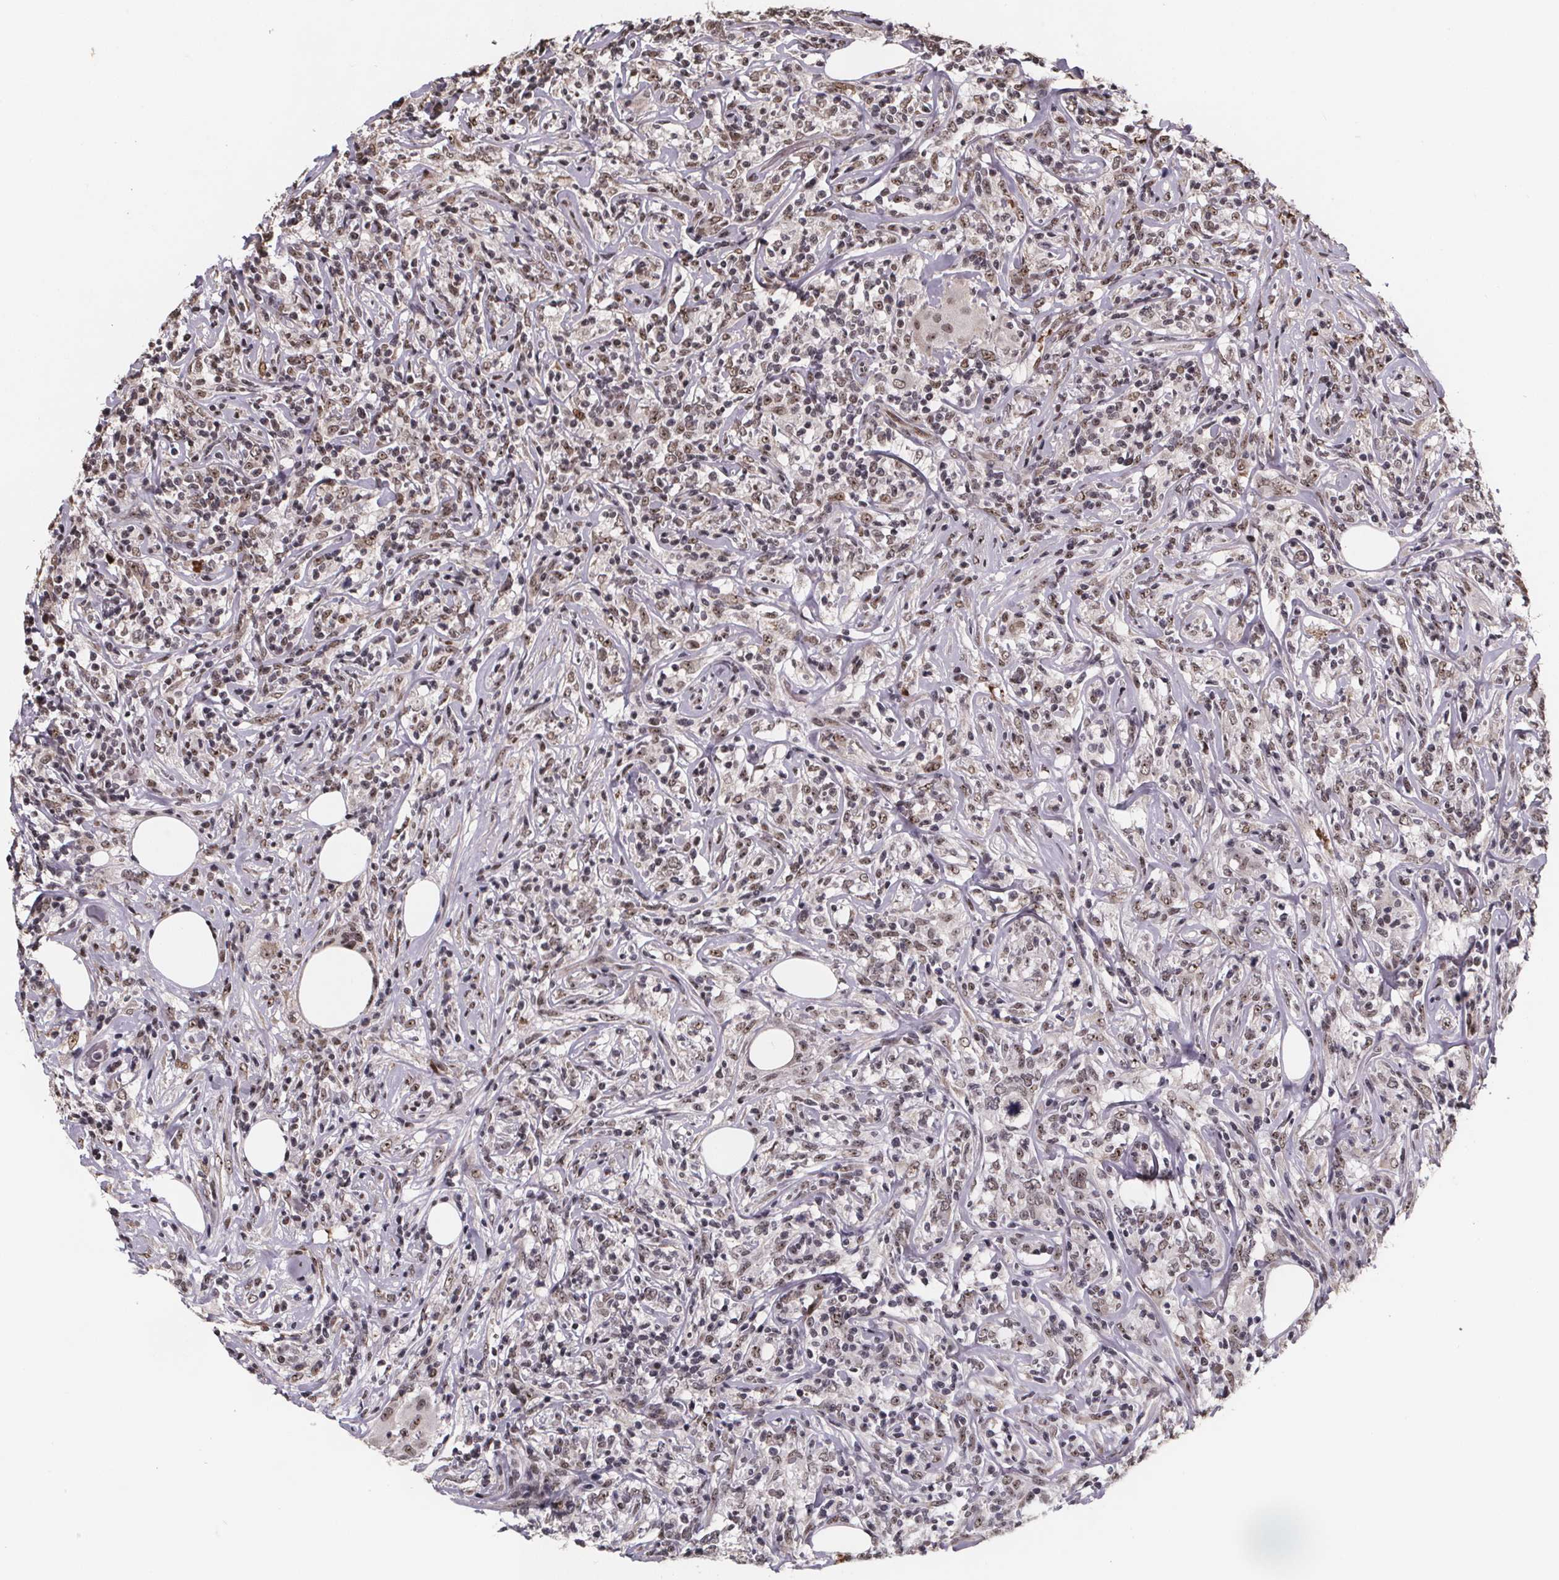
{"staining": {"intensity": "weak", "quantity": ">75%", "location": "nuclear"}, "tissue": "lymphoma", "cell_type": "Tumor cells", "image_type": "cancer", "snomed": [{"axis": "morphology", "description": "Malignant lymphoma, non-Hodgkin's type, High grade"}, {"axis": "topography", "description": "Lymph node"}], "caption": "Malignant lymphoma, non-Hodgkin's type (high-grade) stained for a protein (brown) reveals weak nuclear positive positivity in approximately >75% of tumor cells.", "gene": "U2SURP", "patient": {"sex": "female", "age": 84}}